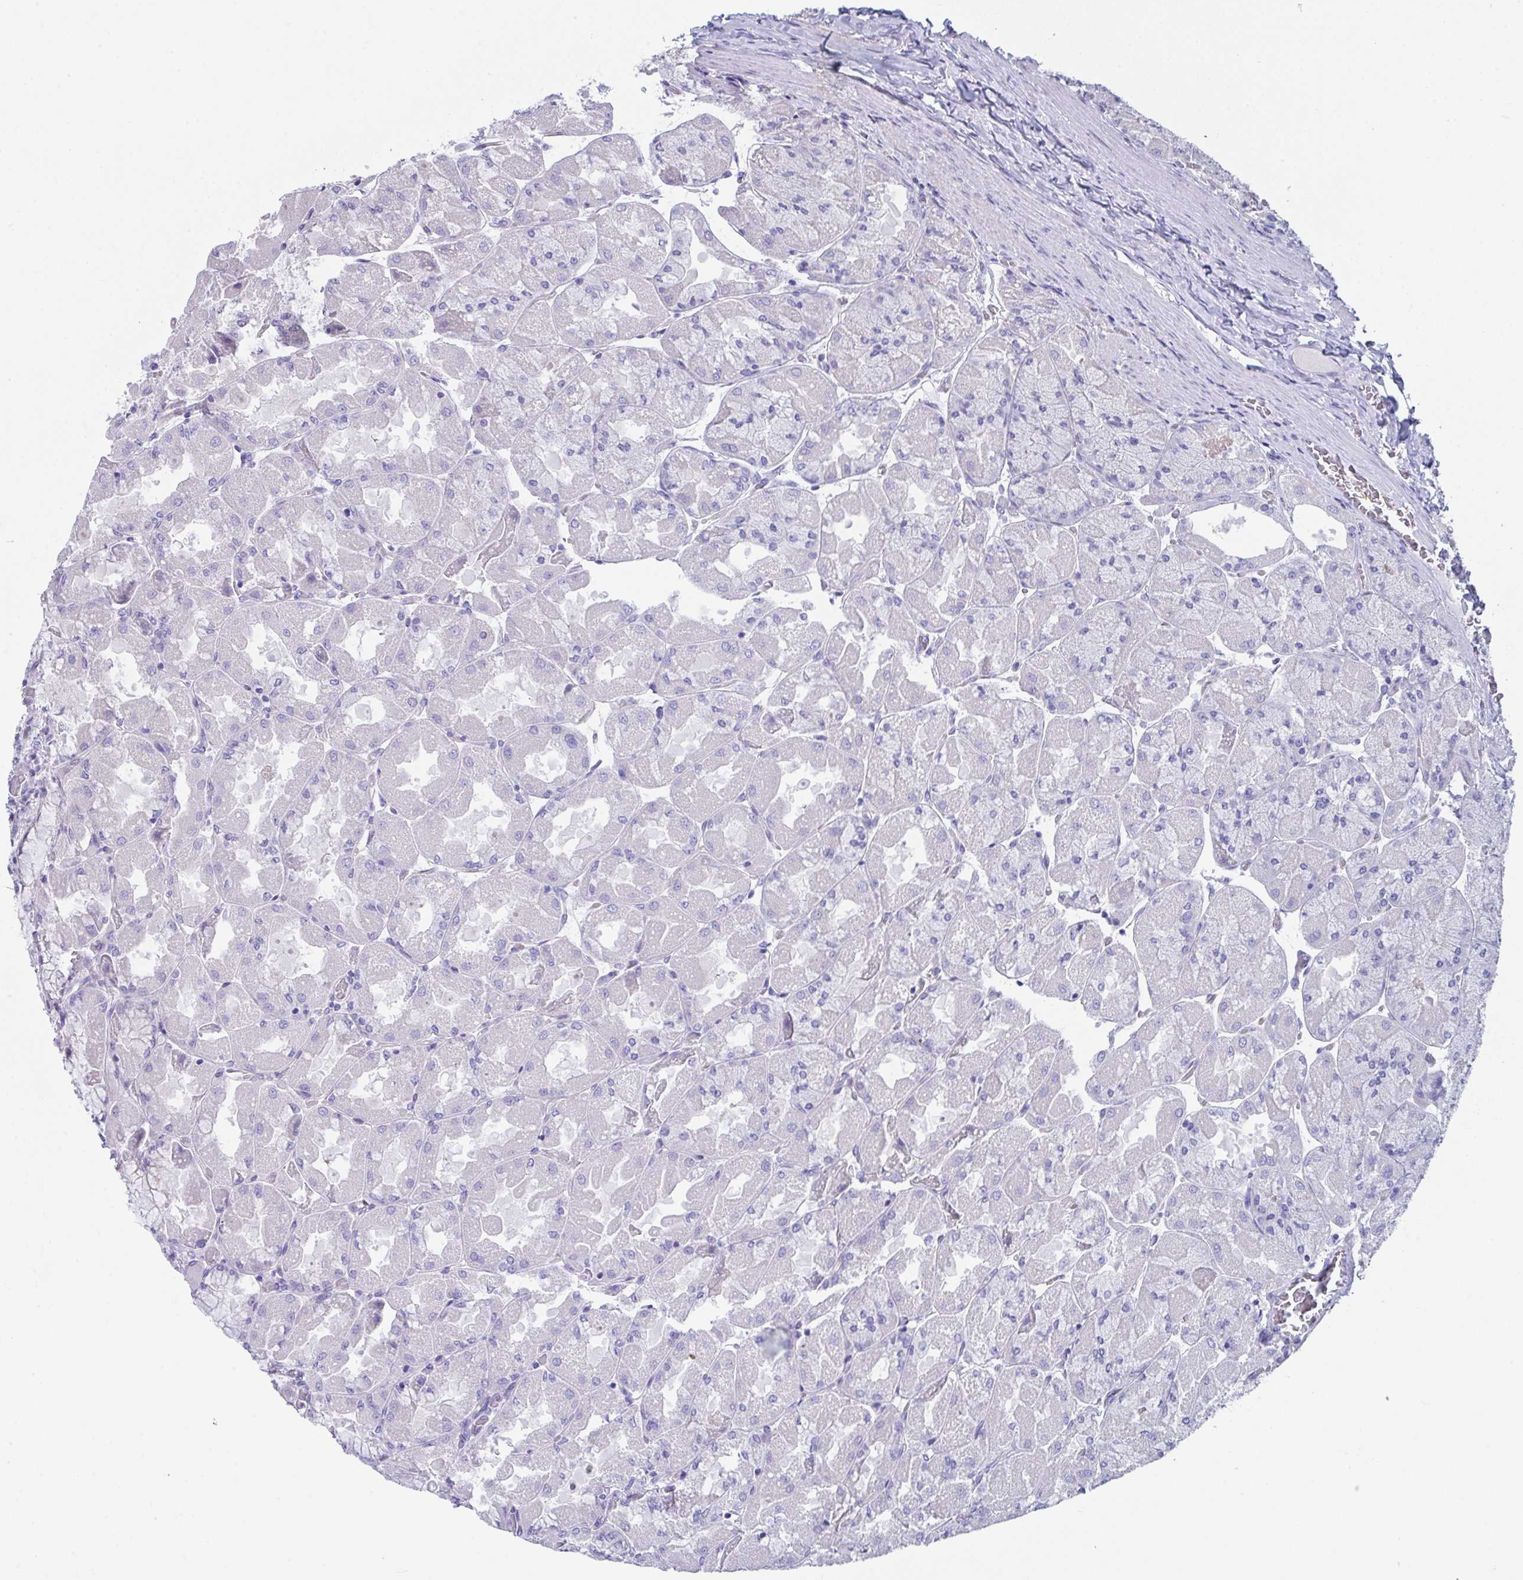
{"staining": {"intensity": "negative", "quantity": "none", "location": "none"}, "tissue": "stomach", "cell_type": "Glandular cells", "image_type": "normal", "snomed": [{"axis": "morphology", "description": "Normal tissue, NOS"}, {"axis": "topography", "description": "Stomach"}], "caption": "Protein analysis of benign stomach displays no significant expression in glandular cells. Nuclei are stained in blue.", "gene": "FBXO47", "patient": {"sex": "female", "age": 61}}